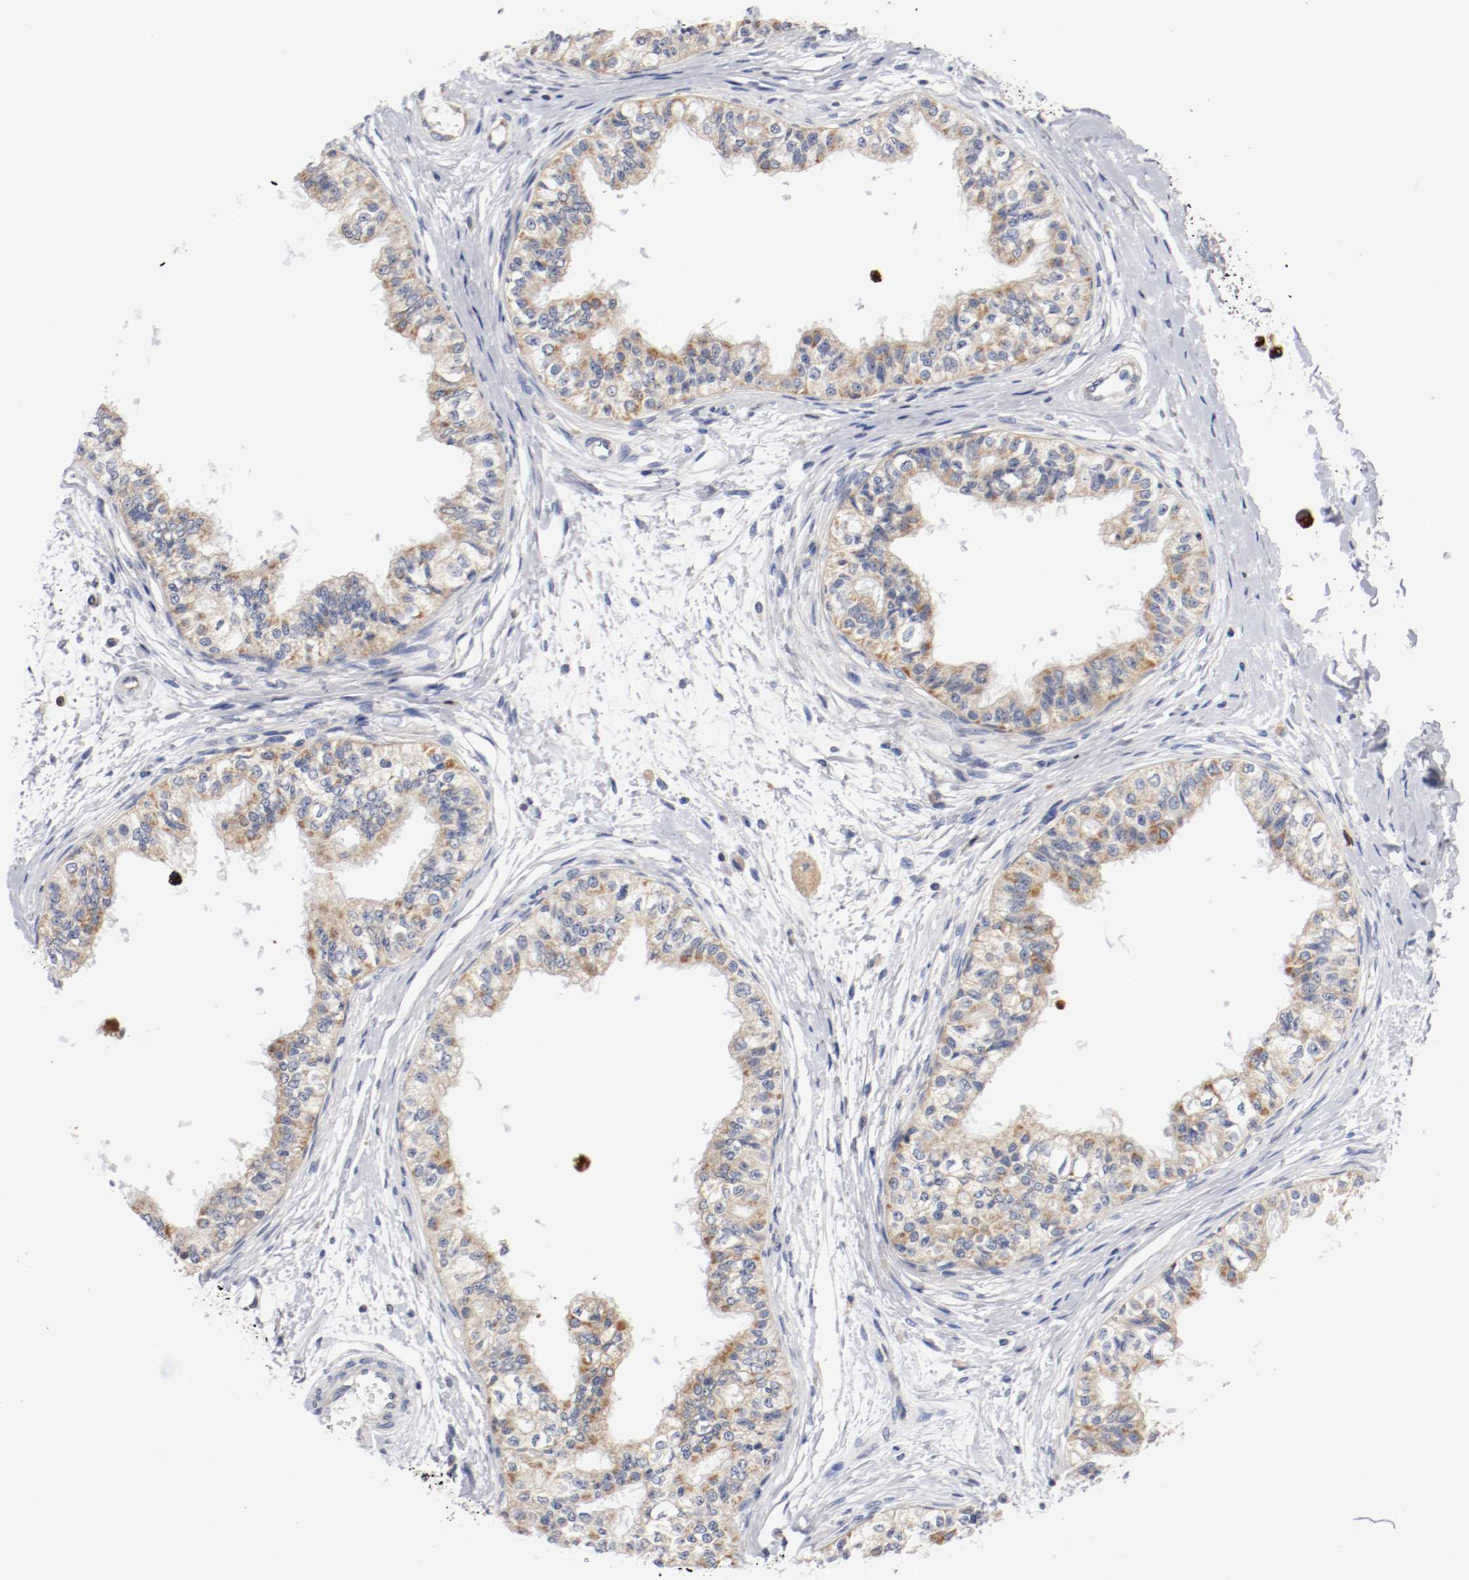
{"staining": {"intensity": "weak", "quantity": "25%-75%", "location": "cytoplasmic/membranous"}, "tissue": "epididymis", "cell_type": "Glandular cells", "image_type": "normal", "snomed": [{"axis": "morphology", "description": "Normal tissue, NOS"}, {"axis": "morphology", "description": "Adenocarcinoma, metastatic, NOS"}, {"axis": "topography", "description": "Testis"}, {"axis": "topography", "description": "Epididymis"}], "caption": "Protein expression analysis of unremarkable epididymis exhibits weak cytoplasmic/membranous positivity in approximately 25%-75% of glandular cells. (Stains: DAB in brown, nuclei in blue, Microscopy: brightfield microscopy at high magnification).", "gene": "PCSK6", "patient": {"sex": "male", "age": 26}}